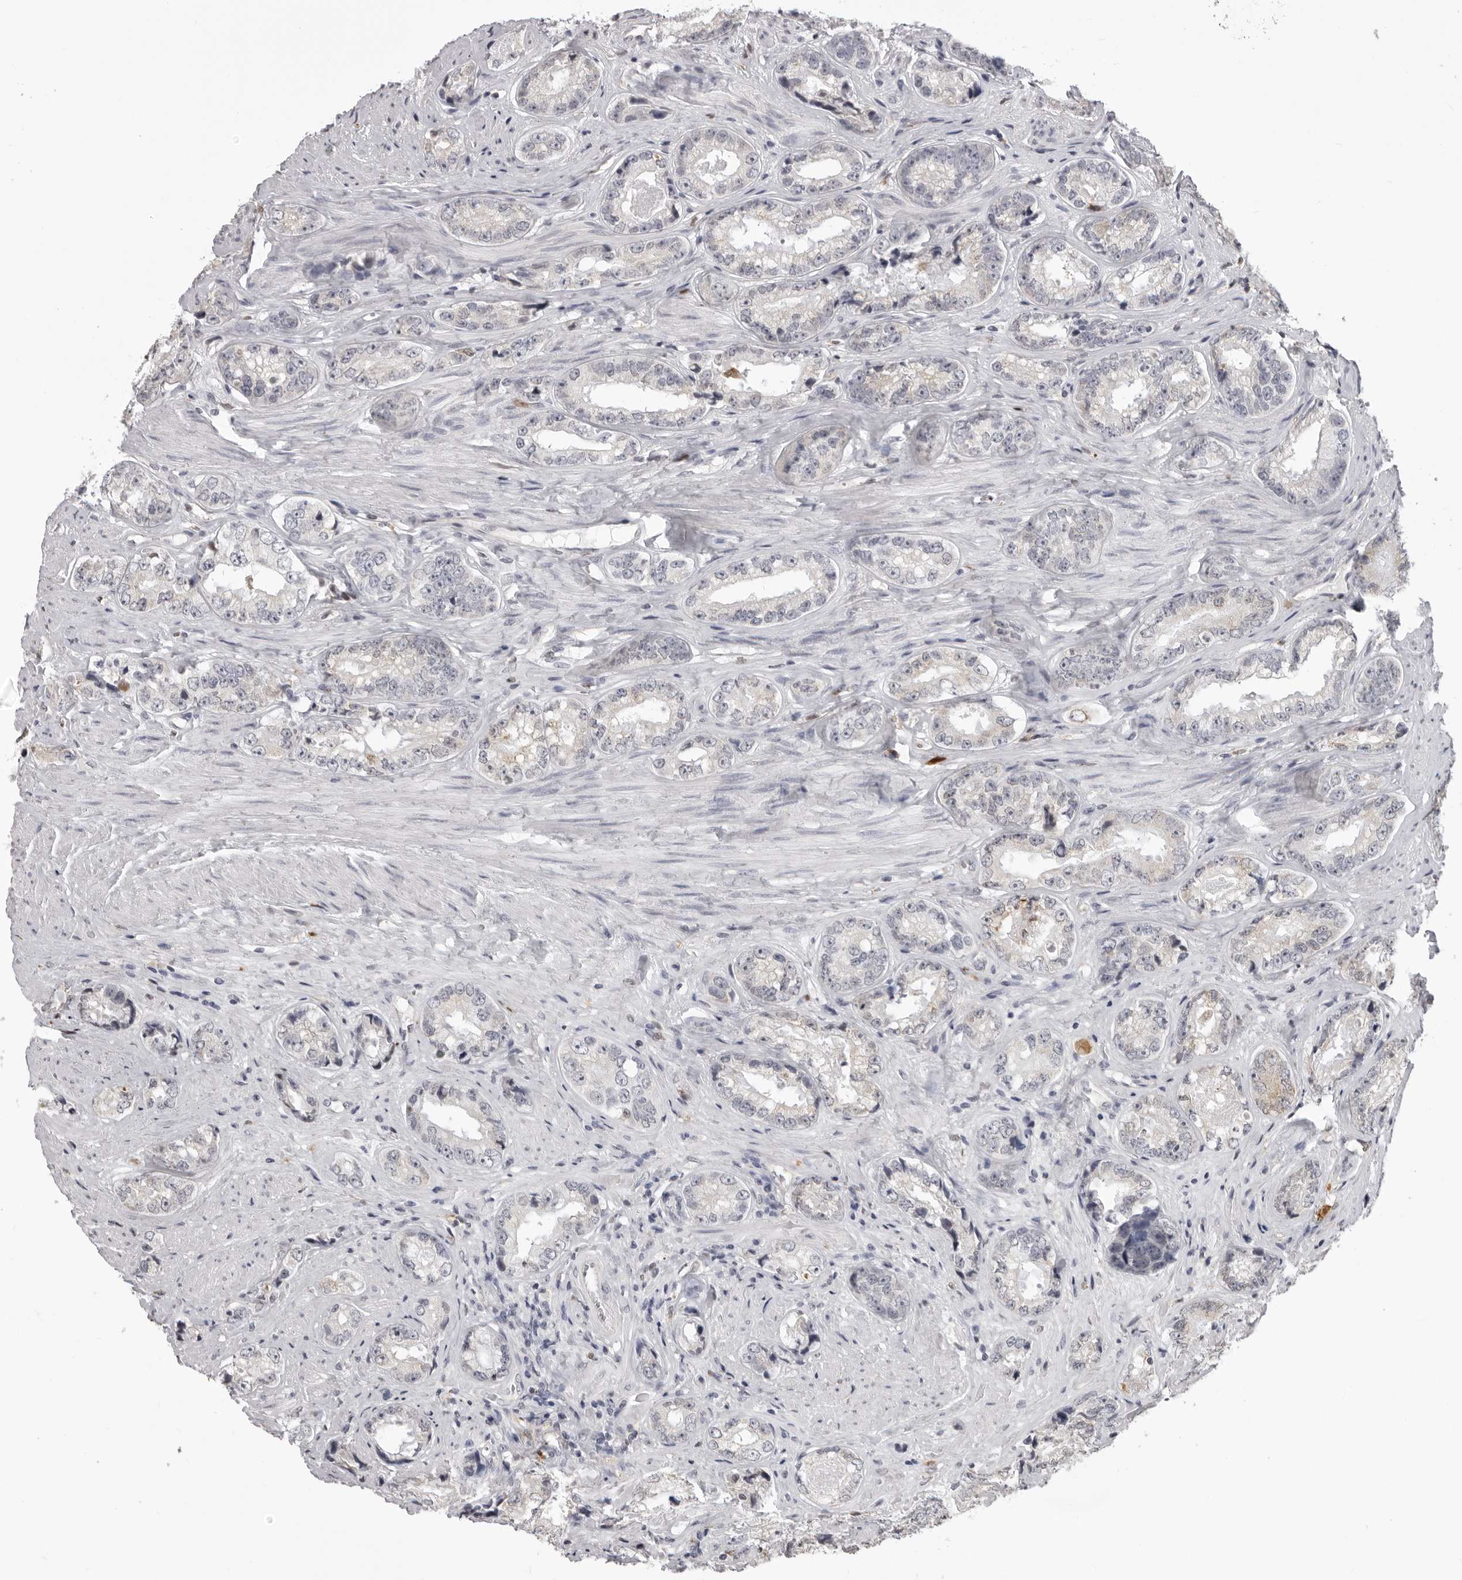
{"staining": {"intensity": "negative", "quantity": "none", "location": "none"}, "tissue": "prostate cancer", "cell_type": "Tumor cells", "image_type": "cancer", "snomed": [{"axis": "morphology", "description": "Adenocarcinoma, High grade"}, {"axis": "topography", "description": "Prostate"}], "caption": "Adenocarcinoma (high-grade) (prostate) stained for a protein using IHC demonstrates no positivity tumor cells.", "gene": "IL31", "patient": {"sex": "male", "age": 61}}